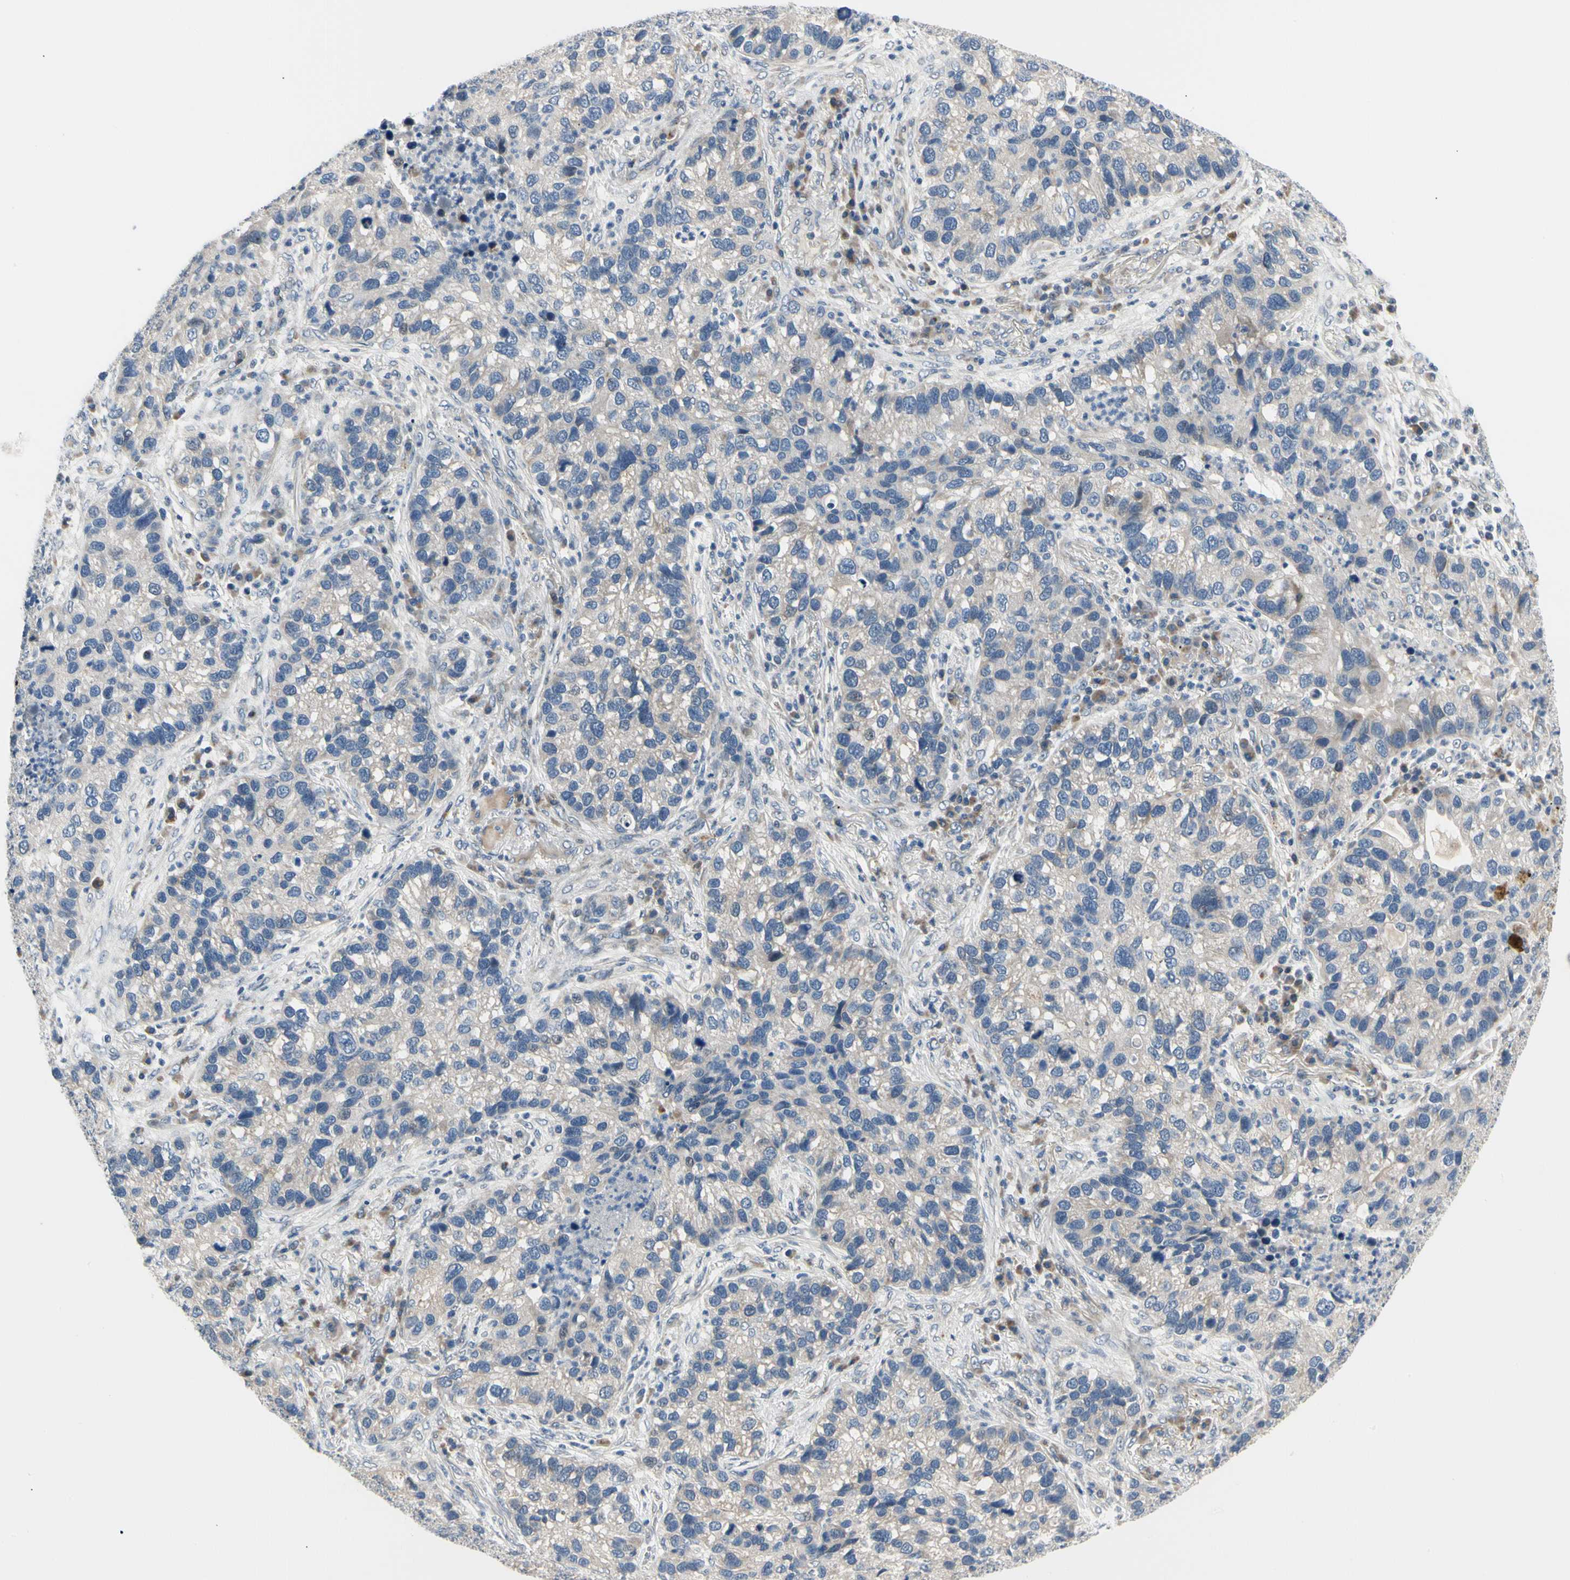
{"staining": {"intensity": "negative", "quantity": "none", "location": "none"}, "tissue": "lung cancer", "cell_type": "Tumor cells", "image_type": "cancer", "snomed": [{"axis": "morphology", "description": "Normal tissue, NOS"}, {"axis": "morphology", "description": "Adenocarcinoma, NOS"}, {"axis": "topography", "description": "Bronchus"}, {"axis": "topography", "description": "Lung"}], "caption": "Immunohistochemistry histopathology image of neoplastic tissue: lung adenocarcinoma stained with DAB reveals no significant protein positivity in tumor cells.", "gene": "NFASC", "patient": {"sex": "male", "age": 54}}